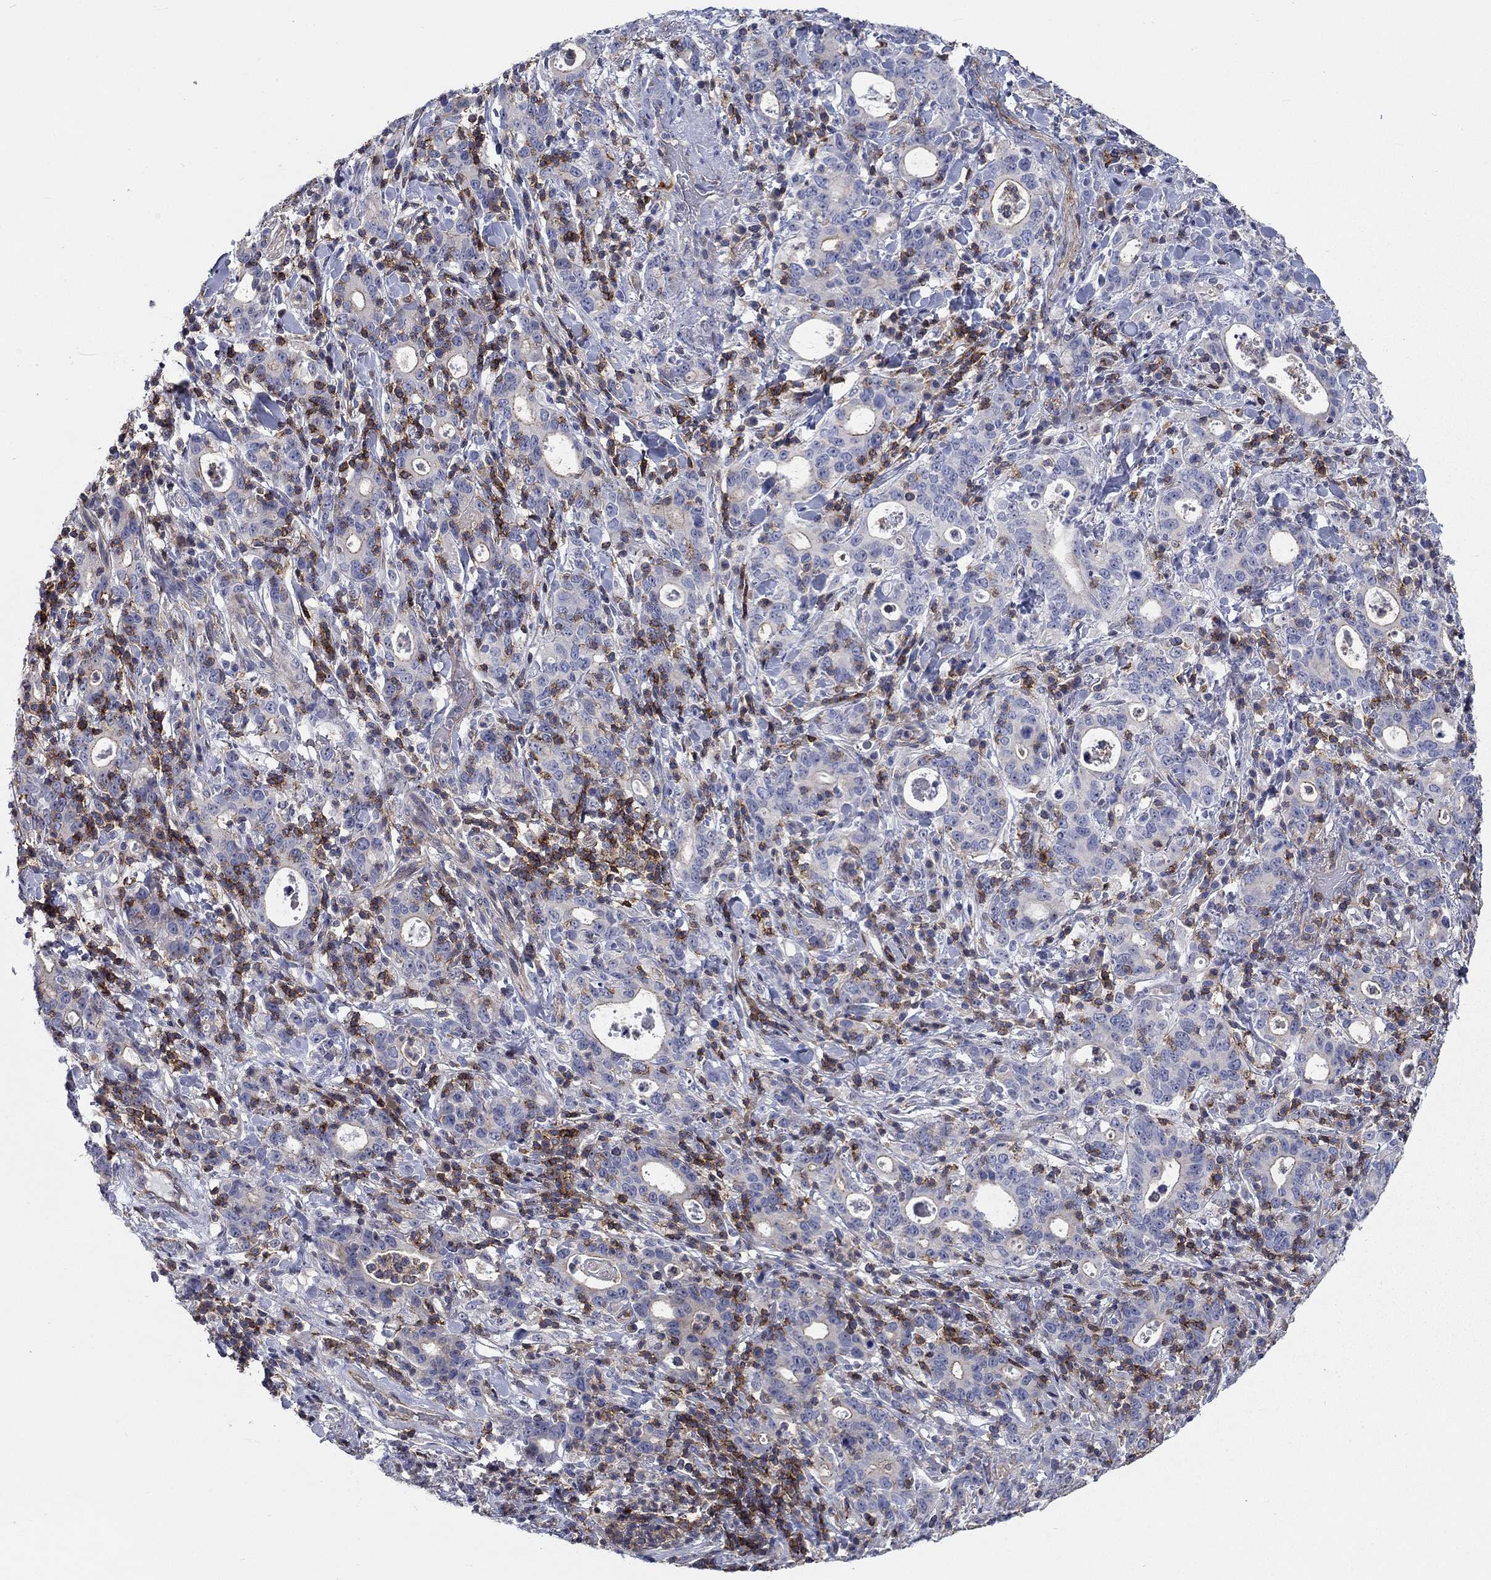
{"staining": {"intensity": "moderate", "quantity": "<25%", "location": "cytoplasmic/membranous"}, "tissue": "stomach cancer", "cell_type": "Tumor cells", "image_type": "cancer", "snomed": [{"axis": "morphology", "description": "Adenocarcinoma, NOS"}, {"axis": "topography", "description": "Stomach"}], "caption": "Protein analysis of adenocarcinoma (stomach) tissue exhibits moderate cytoplasmic/membranous expression in about <25% of tumor cells.", "gene": "SIT1", "patient": {"sex": "male", "age": 79}}